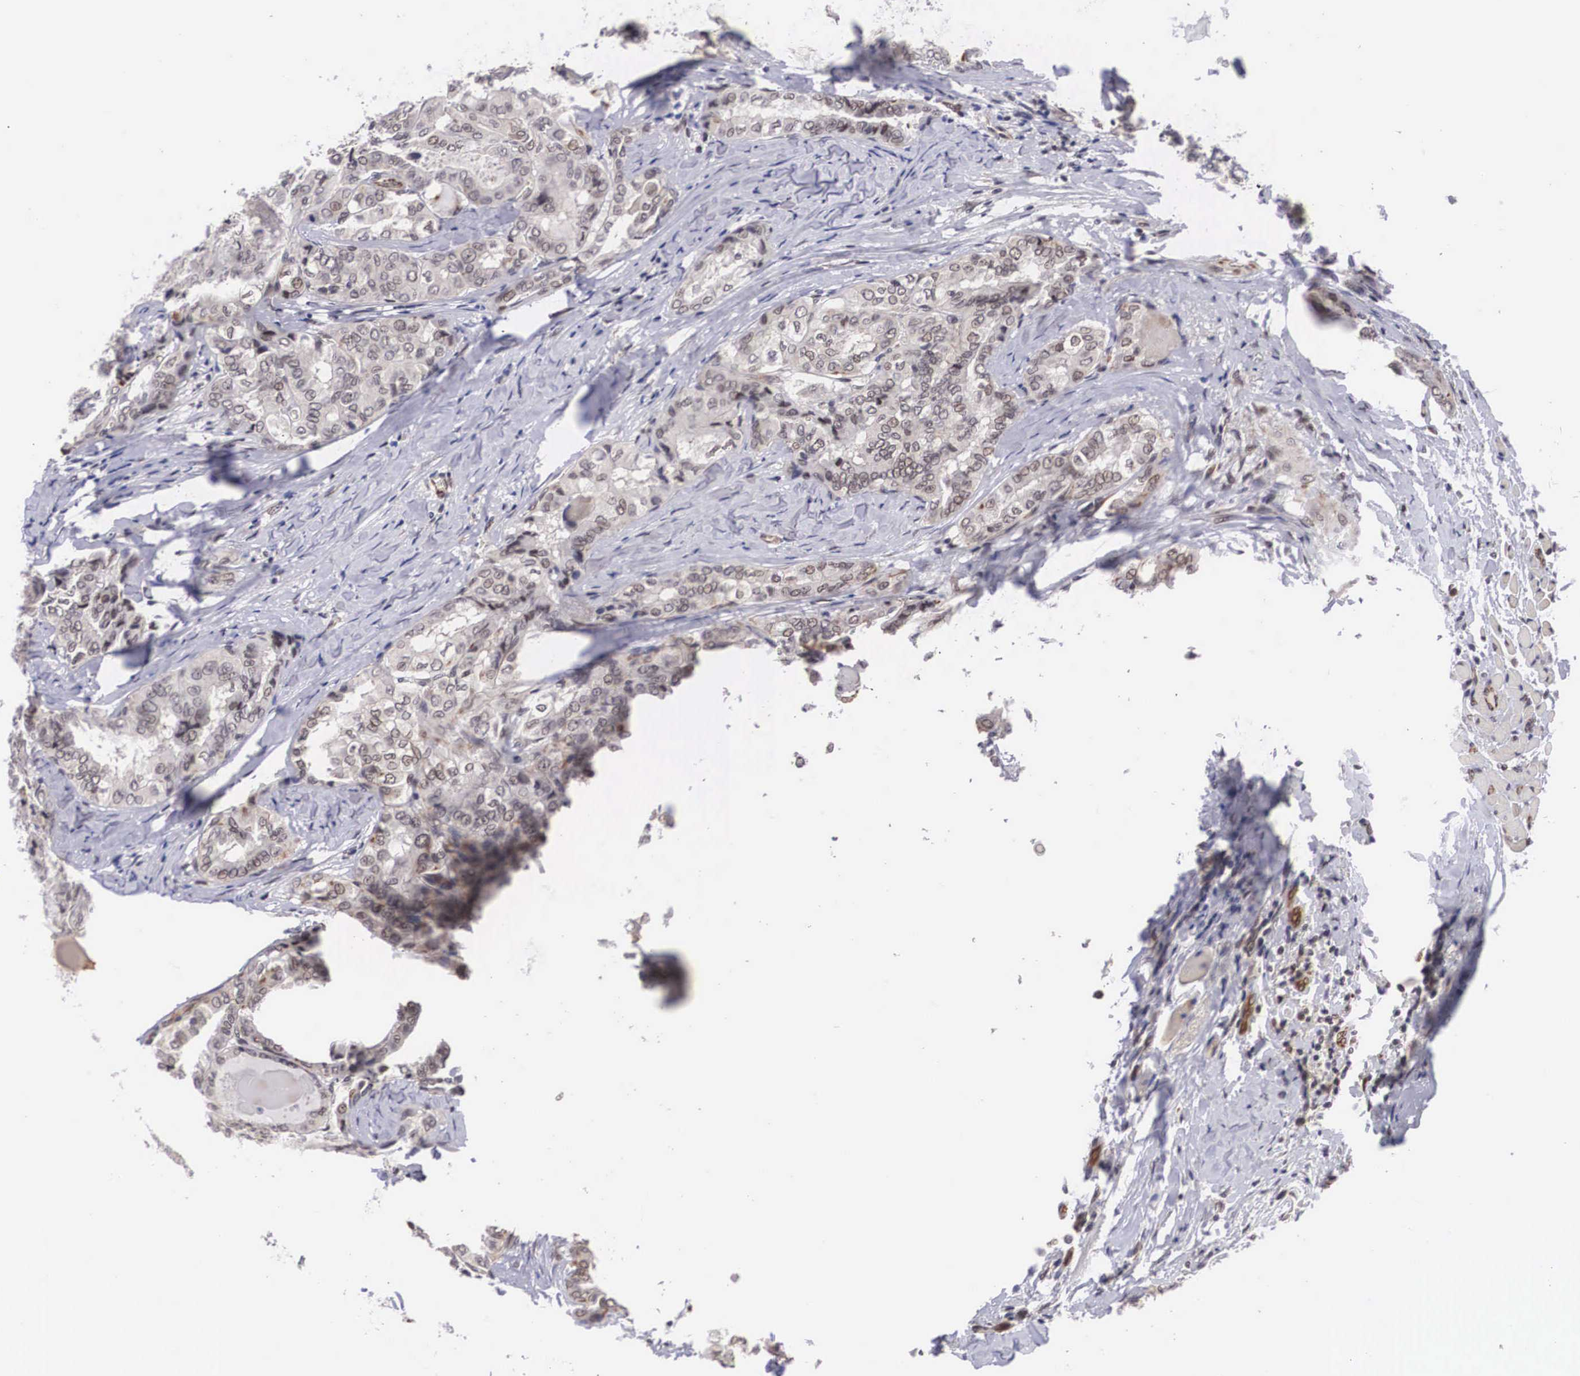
{"staining": {"intensity": "weak", "quantity": "<25%", "location": "nuclear"}, "tissue": "thyroid cancer", "cell_type": "Tumor cells", "image_type": "cancer", "snomed": [{"axis": "morphology", "description": "Papillary adenocarcinoma, NOS"}, {"axis": "topography", "description": "Thyroid gland"}], "caption": "This is an immunohistochemistry (IHC) histopathology image of thyroid cancer. There is no positivity in tumor cells.", "gene": "MORC2", "patient": {"sex": "female", "age": 71}}